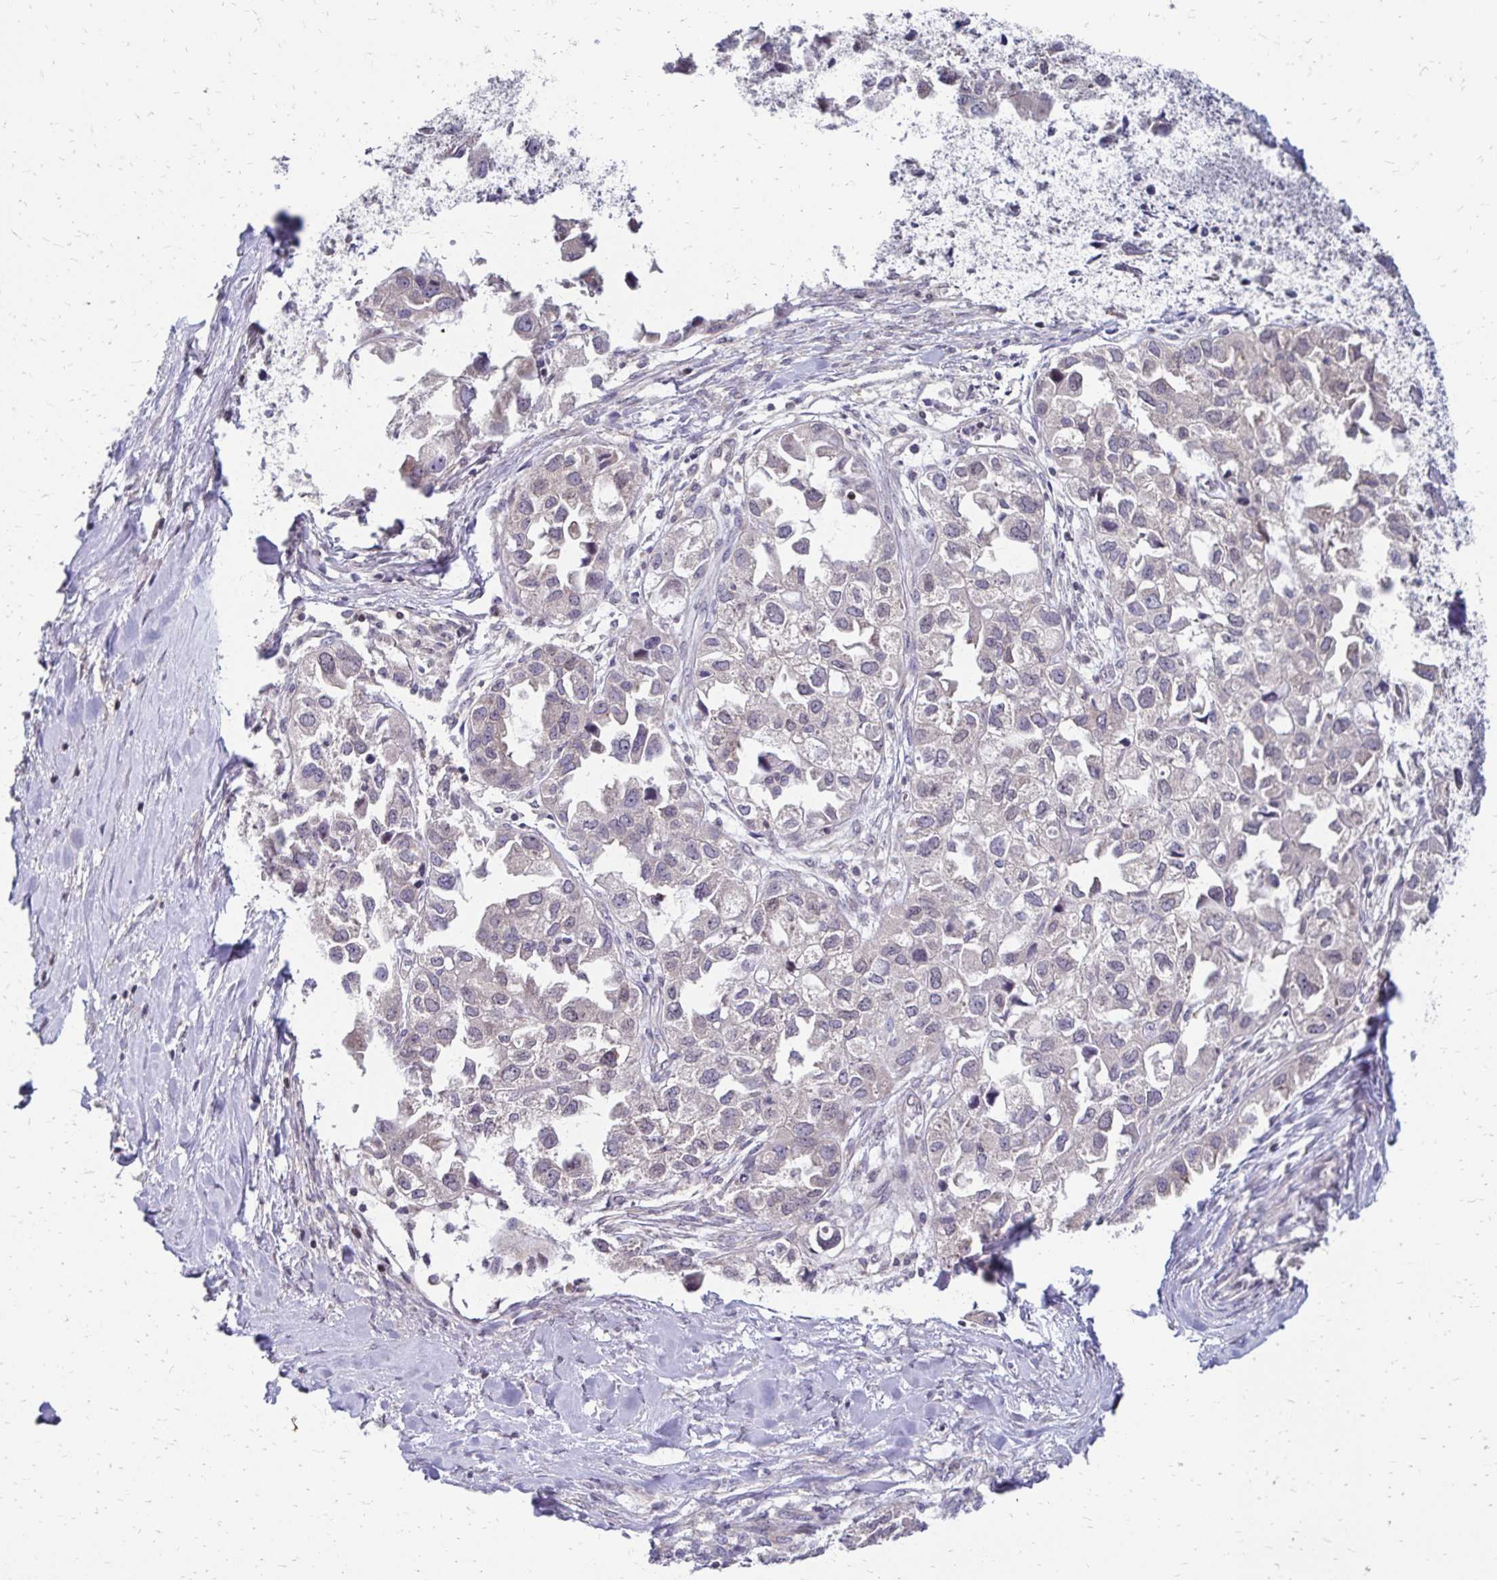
{"staining": {"intensity": "negative", "quantity": "none", "location": "none"}, "tissue": "ovarian cancer", "cell_type": "Tumor cells", "image_type": "cancer", "snomed": [{"axis": "morphology", "description": "Cystadenocarcinoma, serous, NOS"}, {"axis": "topography", "description": "Ovary"}], "caption": "Tumor cells are negative for protein expression in human ovarian cancer (serous cystadenocarcinoma).", "gene": "CBX7", "patient": {"sex": "female", "age": 84}}